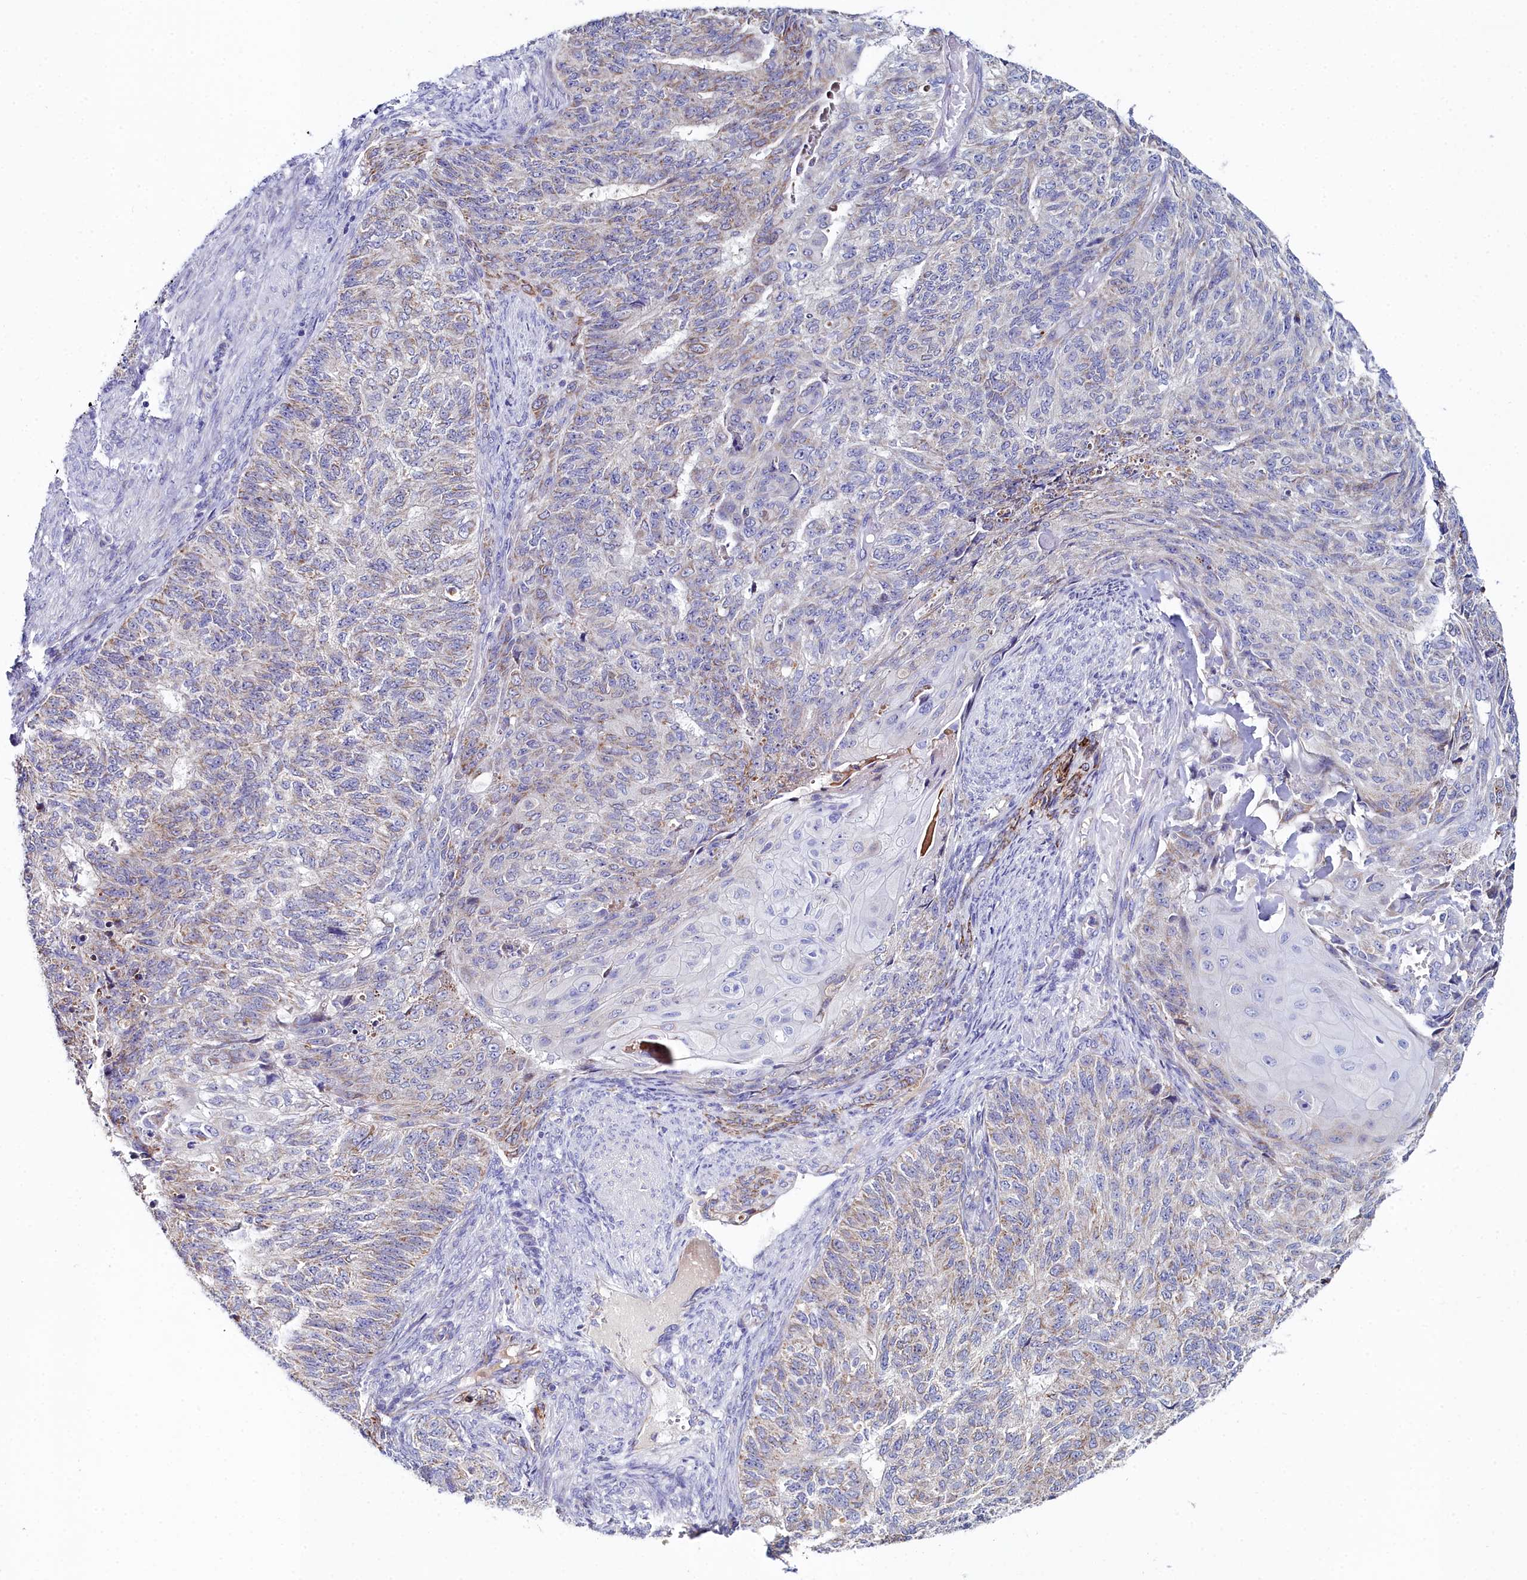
{"staining": {"intensity": "moderate", "quantity": "<25%", "location": "cytoplasmic/membranous"}, "tissue": "endometrial cancer", "cell_type": "Tumor cells", "image_type": "cancer", "snomed": [{"axis": "morphology", "description": "Adenocarcinoma, NOS"}, {"axis": "topography", "description": "Endometrium"}], "caption": "Endometrial cancer (adenocarcinoma) tissue reveals moderate cytoplasmic/membranous expression in approximately <25% of tumor cells, visualized by immunohistochemistry.", "gene": "SLC49A3", "patient": {"sex": "female", "age": 32}}